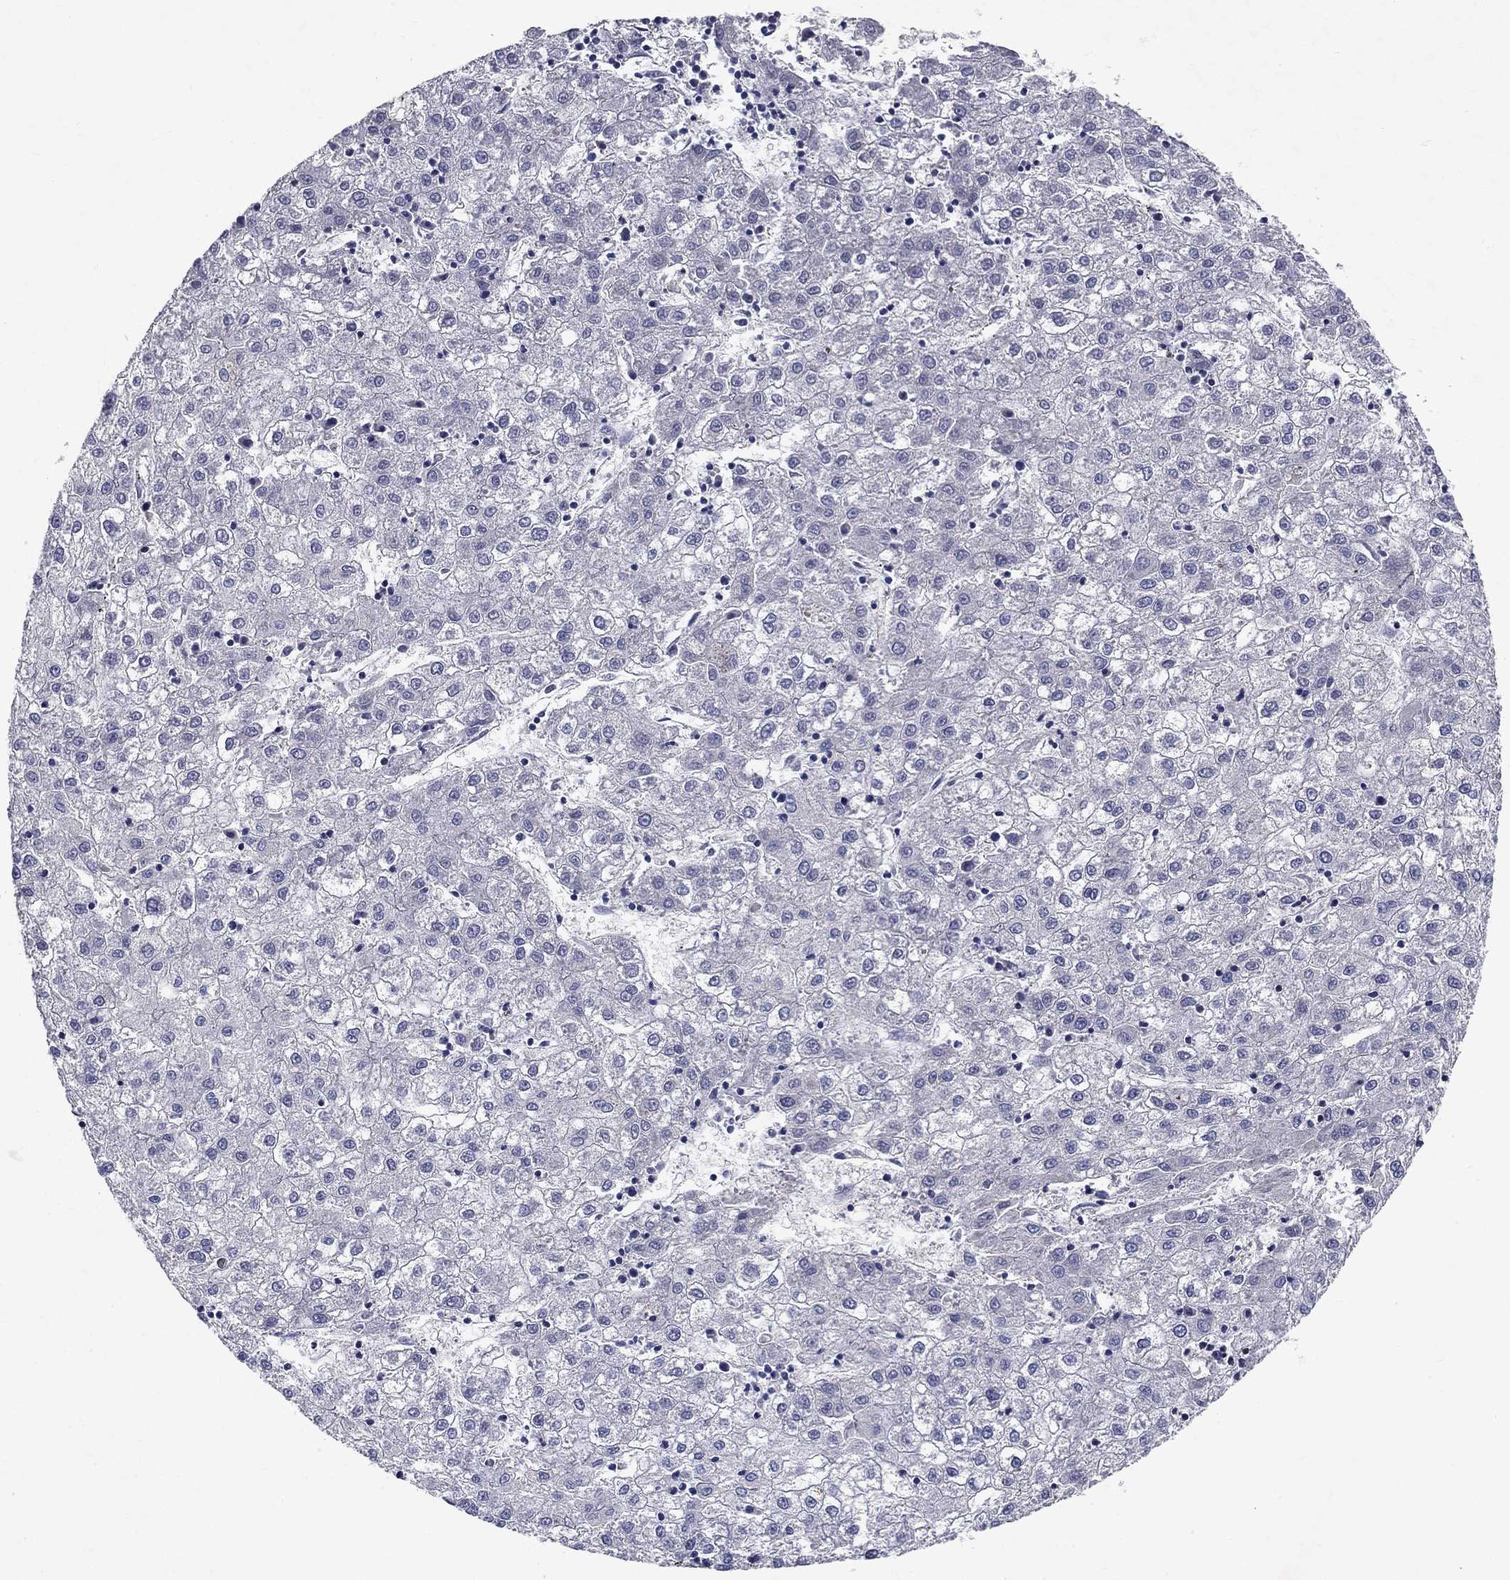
{"staining": {"intensity": "negative", "quantity": "none", "location": "none"}, "tissue": "liver cancer", "cell_type": "Tumor cells", "image_type": "cancer", "snomed": [{"axis": "morphology", "description": "Carcinoma, Hepatocellular, NOS"}, {"axis": "topography", "description": "Liver"}], "caption": "Immunohistochemistry (IHC) of human liver cancer exhibits no positivity in tumor cells.", "gene": "GLTP", "patient": {"sex": "male", "age": 72}}